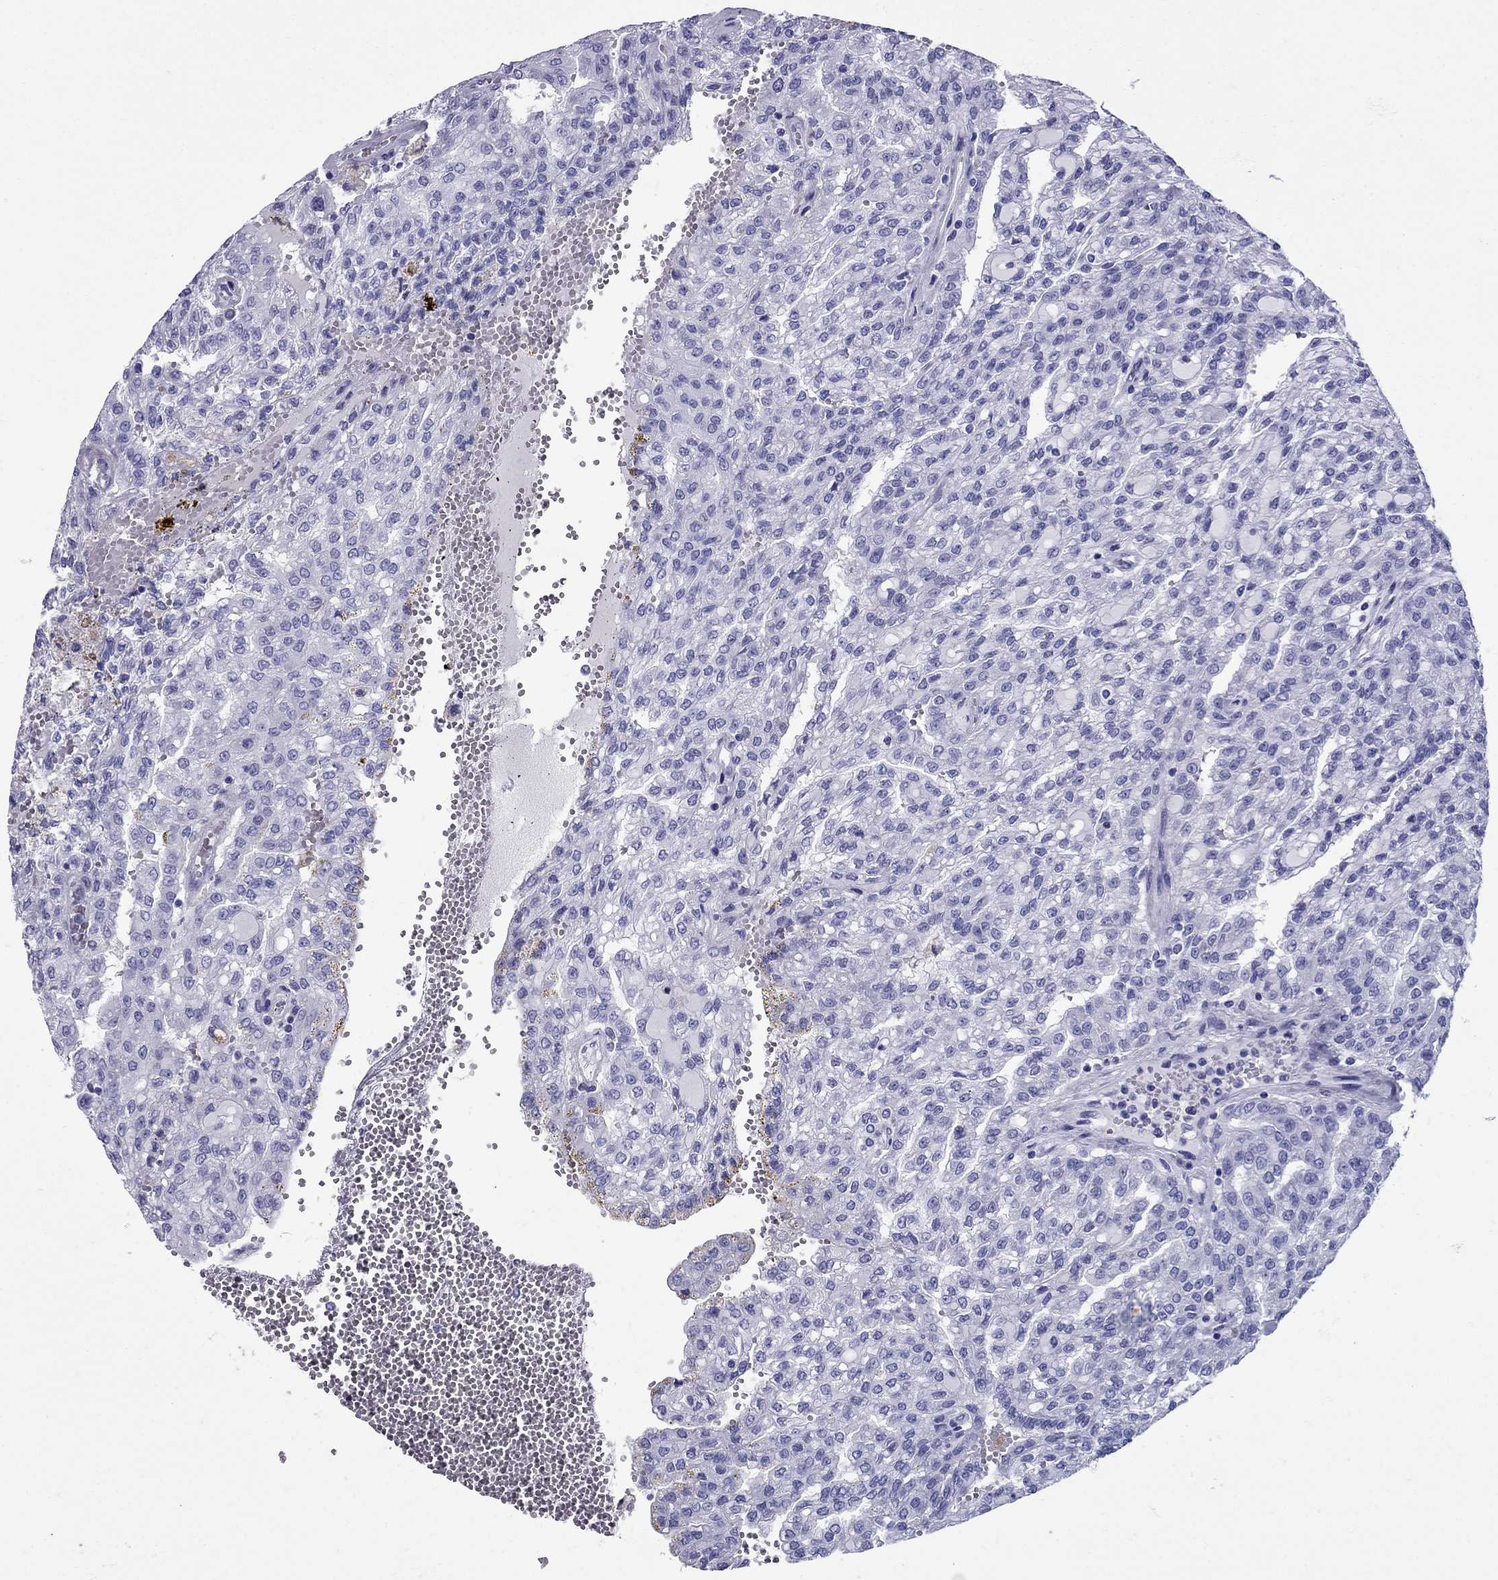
{"staining": {"intensity": "negative", "quantity": "none", "location": "none"}, "tissue": "renal cancer", "cell_type": "Tumor cells", "image_type": "cancer", "snomed": [{"axis": "morphology", "description": "Adenocarcinoma, NOS"}, {"axis": "topography", "description": "Kidney"}], "caption": "The histopathology image demonstrates no staining of tumor cells in renal adenocarcinoma.", "gene": "AVPR1B", "patient": {"sex": "male", "age": 63}}